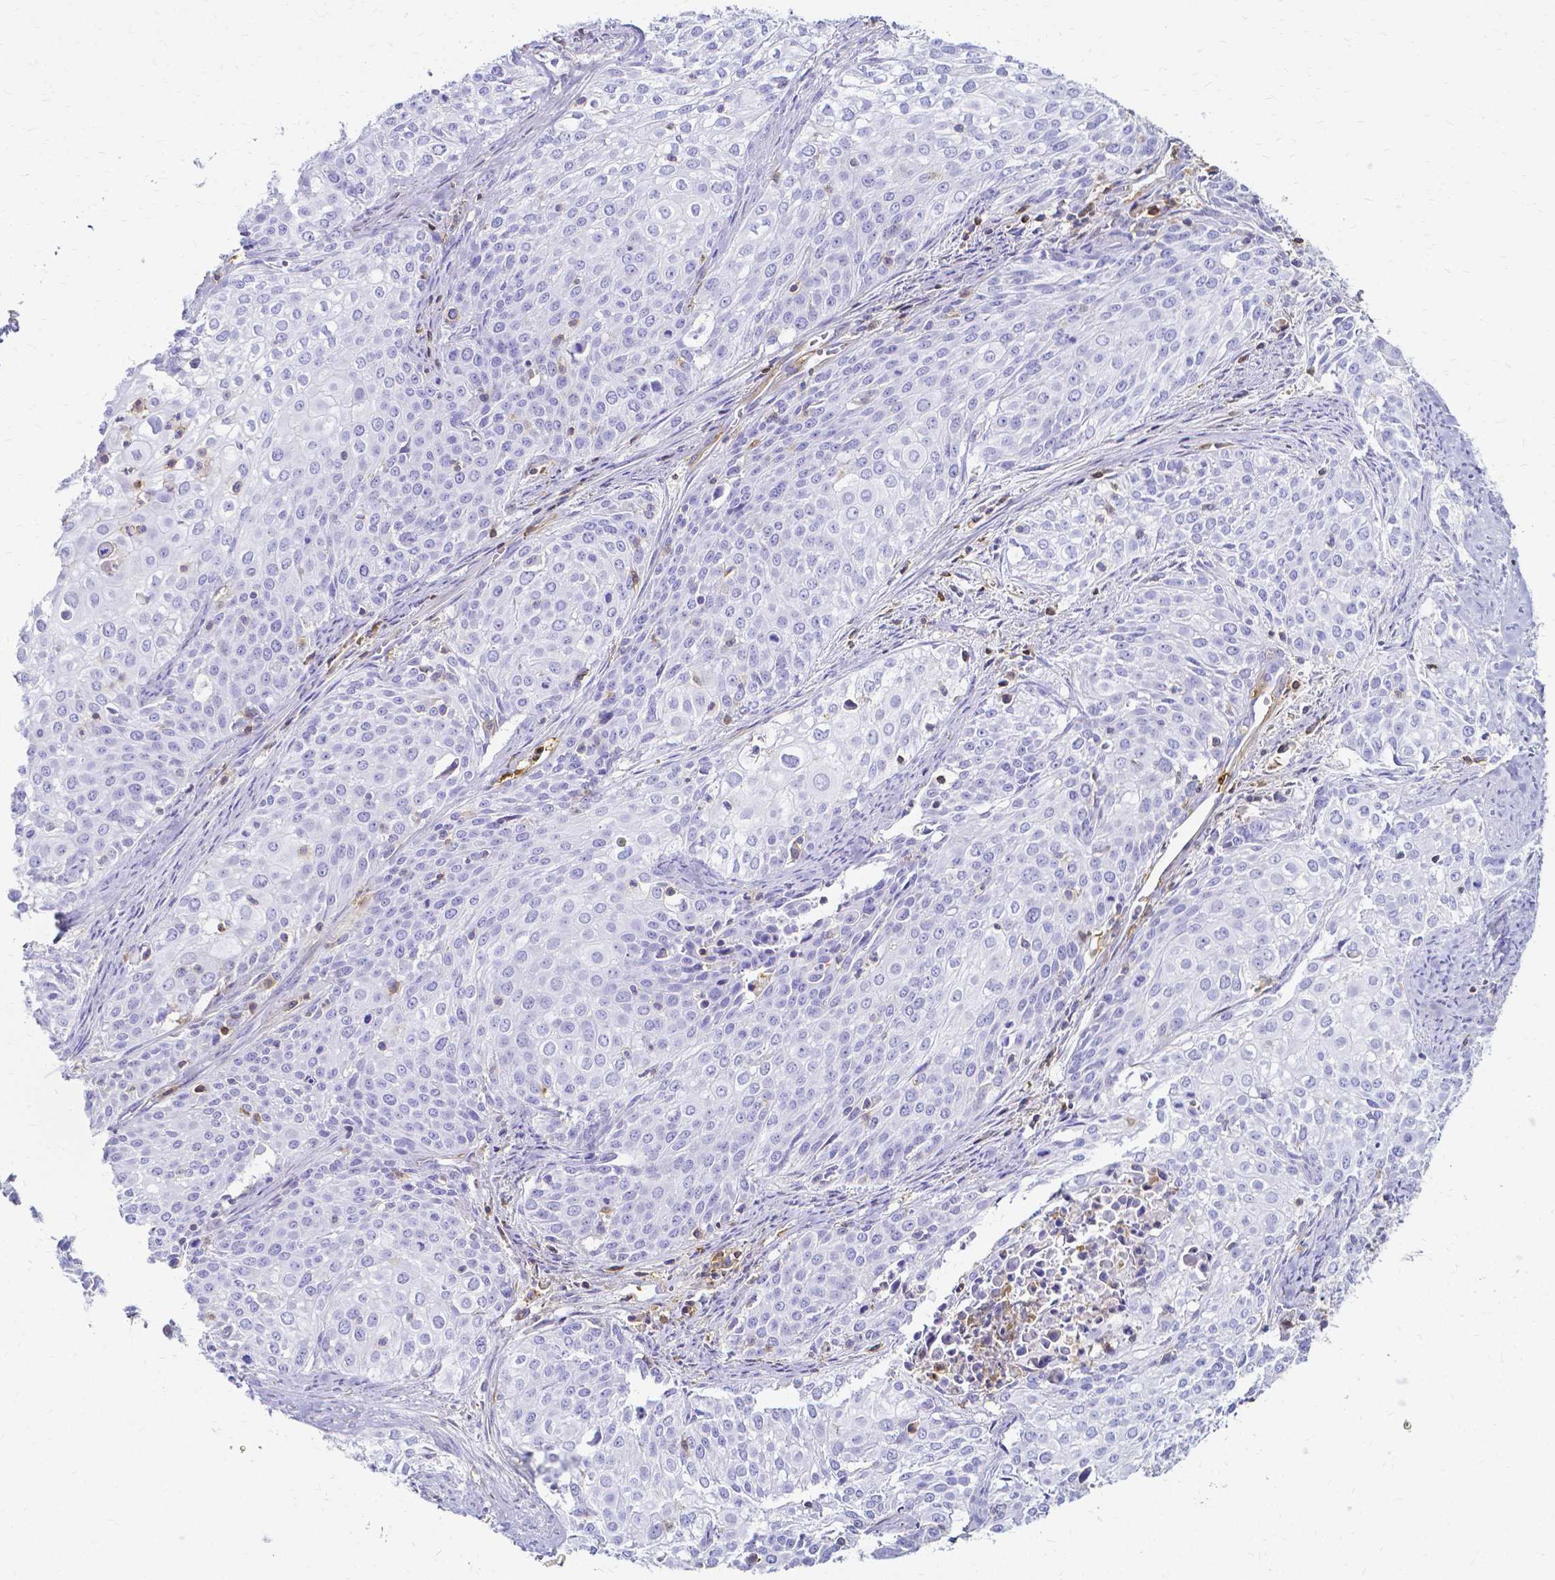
{"staining": {"intensity": "negative", "quantity": "none", "location": "none"}, "tissue": "cervical cancer", "cell_type": "Tumor cells", "image_type": "cancer", "snomed": [{"axis": "morphology", "description": "Squamous cell carcinoma, NOS"}, {"axis": "topography", "description": "Cervix"}], "caption": "An image of squamous cell carcinoma (cervical) stained for a protein reveals no brown staining in tumor cells. Brightfield microscopy of immunohistochemistry stained with DAB (brown) and hematoxylin (blue), captured at high magnification.", "gene": "HSPA12A", "patient": {"sex": "female", "age": 39}}